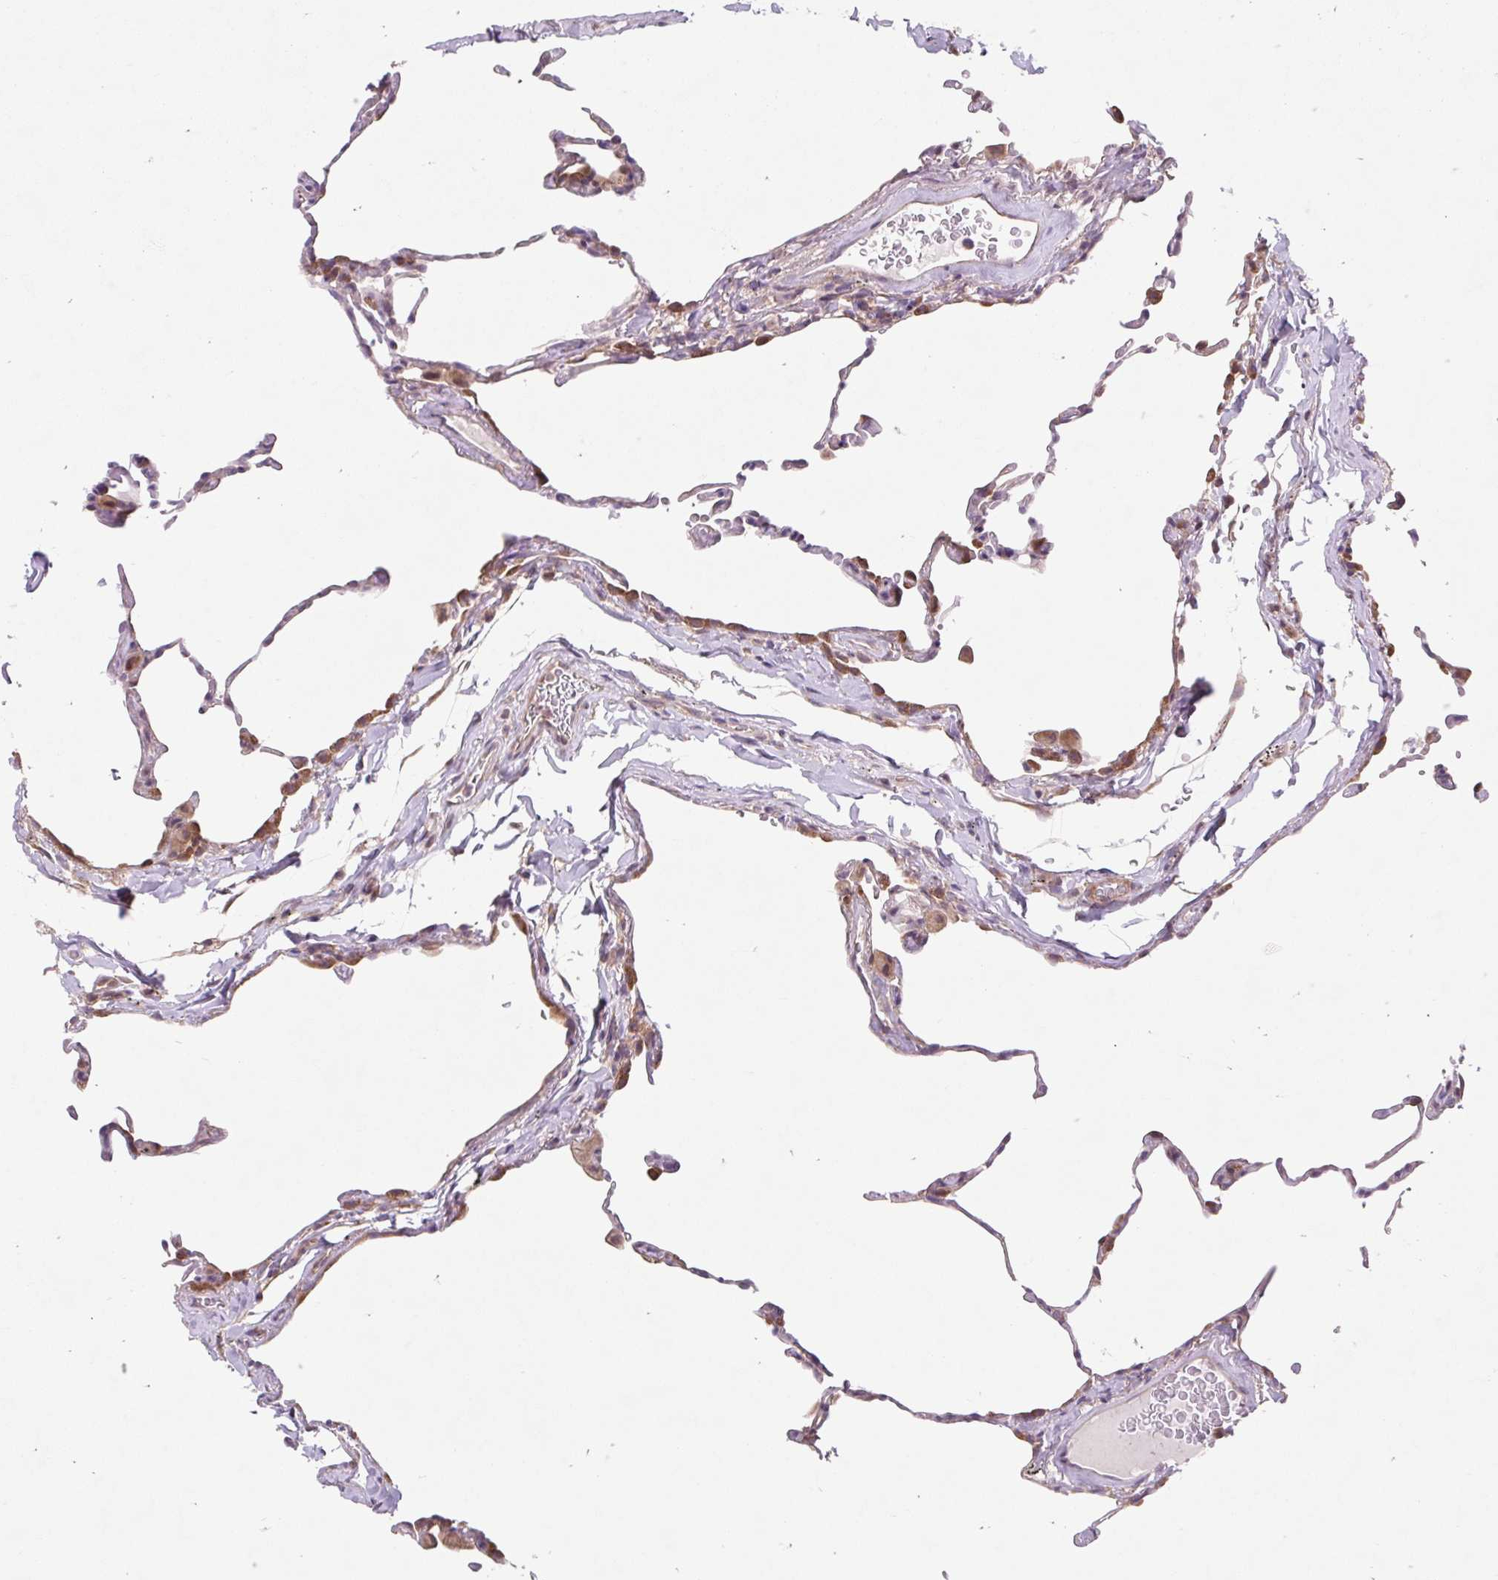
{"staining": {"intensity": "moderate", "quantity": "25%-75%", "location": "cytoplasmic/membranous"}, "tissue": "lung", "cell_type": "Alveolar cells", "image_type": "normal", "snomed": [{"axis": "morphology", "description": "Normal tissue, NOS"}, {"axis": "topography", "description": "Lung"}], "caption": "Protein staining of unremarkable lung shows moderate cytoplasmic/membranous positivity in about 25%-75% of alveolar cells.", "gene": "HFE", "patient": {"sex": "female", "age": 57}}